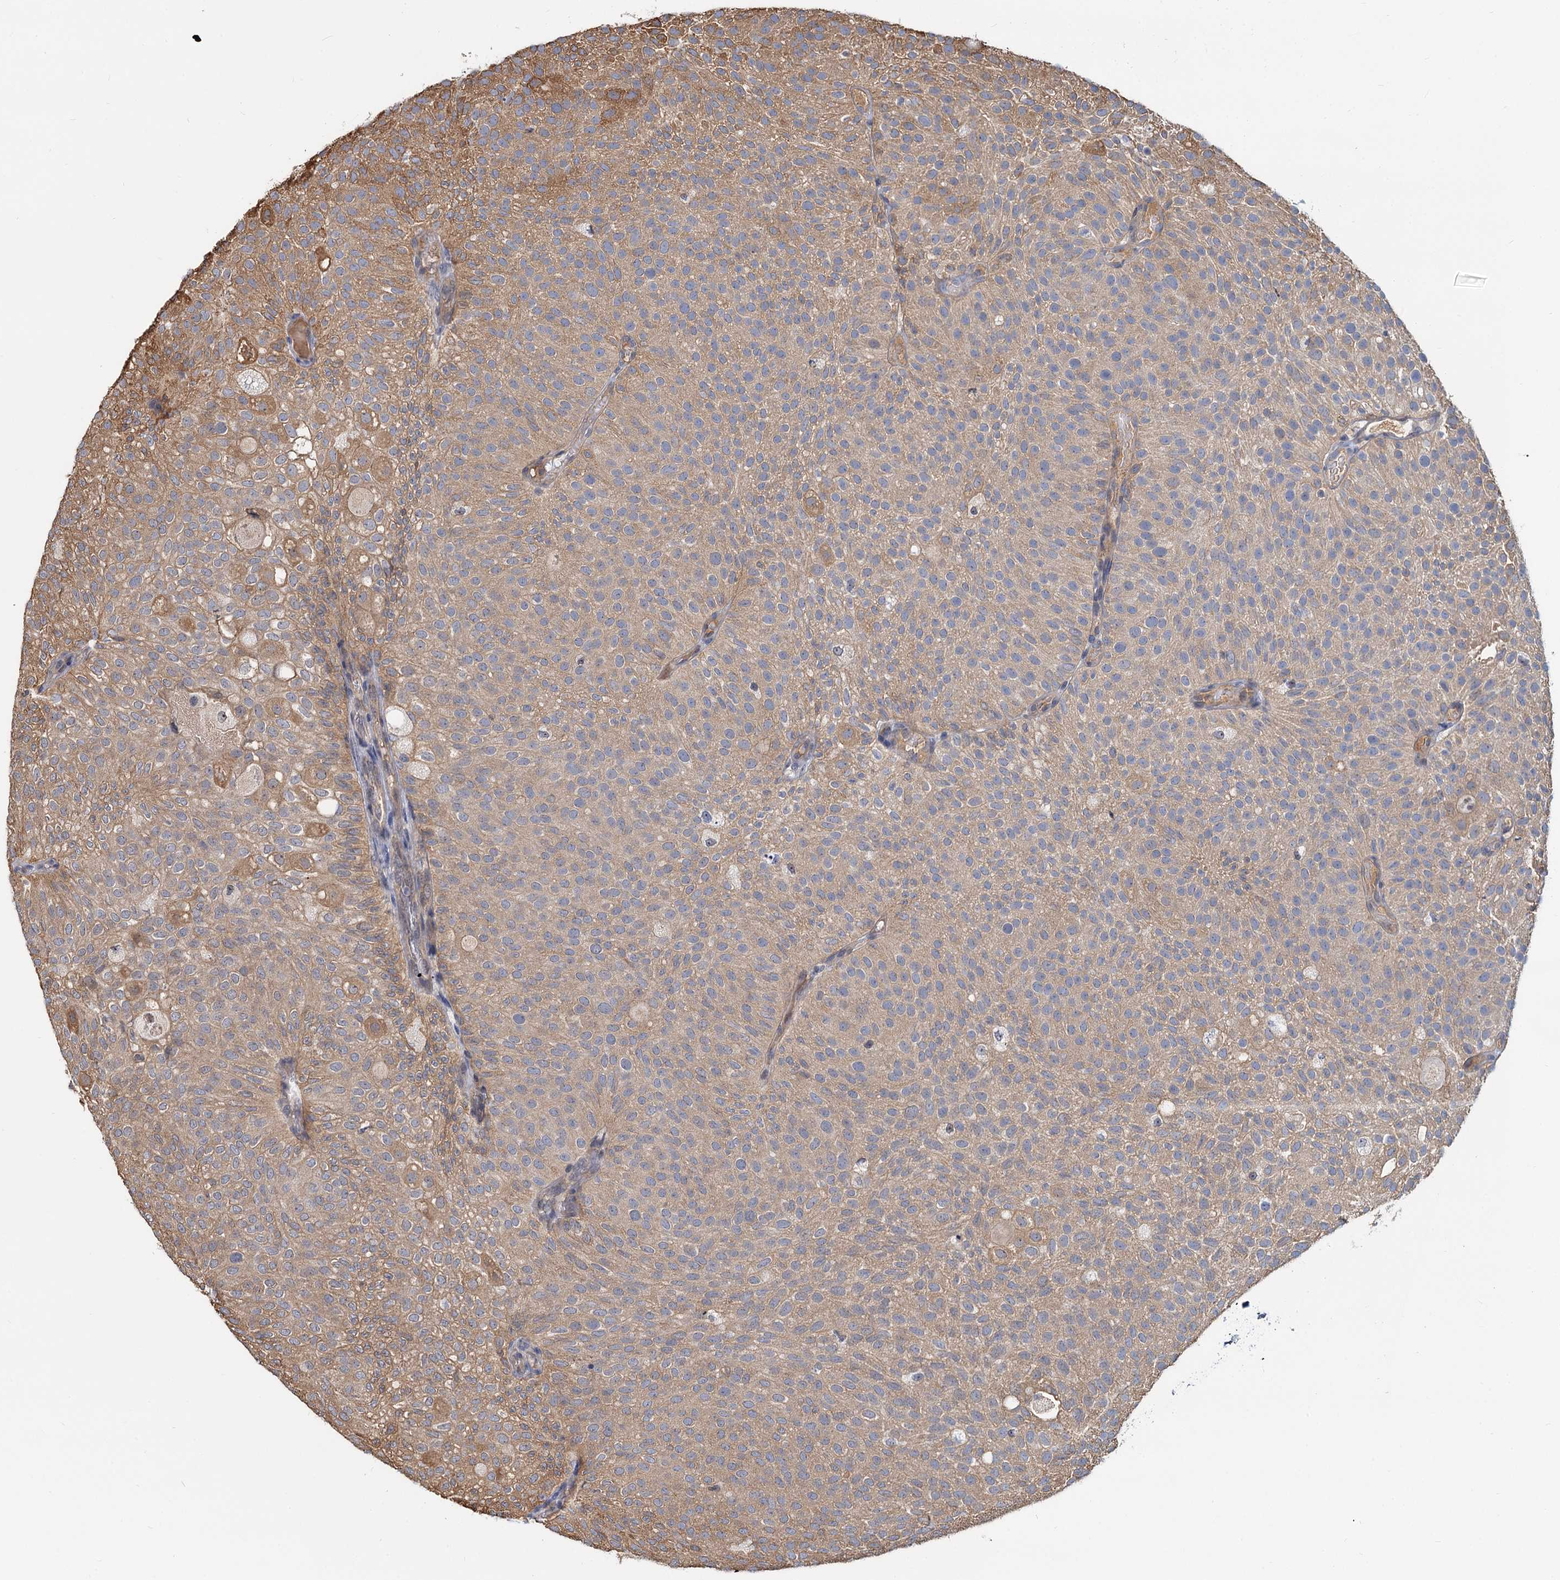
{"staining": {"intensity": "moderate", "quantity": ">75%", "location": "cytoplasmic/membranous"}, "tissue": "urothelial cancer", "cell_type": "Tumor cells", "image_type": "cancer", "snomed": [{"axis": "morphology", "description": "Urothelial carcinoma, Low grade"}, {"axis": "topography", "description": "Urinary bladder"}], "caption": "Tumor cells demonstrate medium levels of moderate cytoplasmic/membranous staining in about >75% of cells in urothelial carcinoma (low-grade). (DAB IHC, brown staining for protein, blue staining for nuclei).", "gene": "SNX15", "patient": {"sex": "male", "age": 78}}